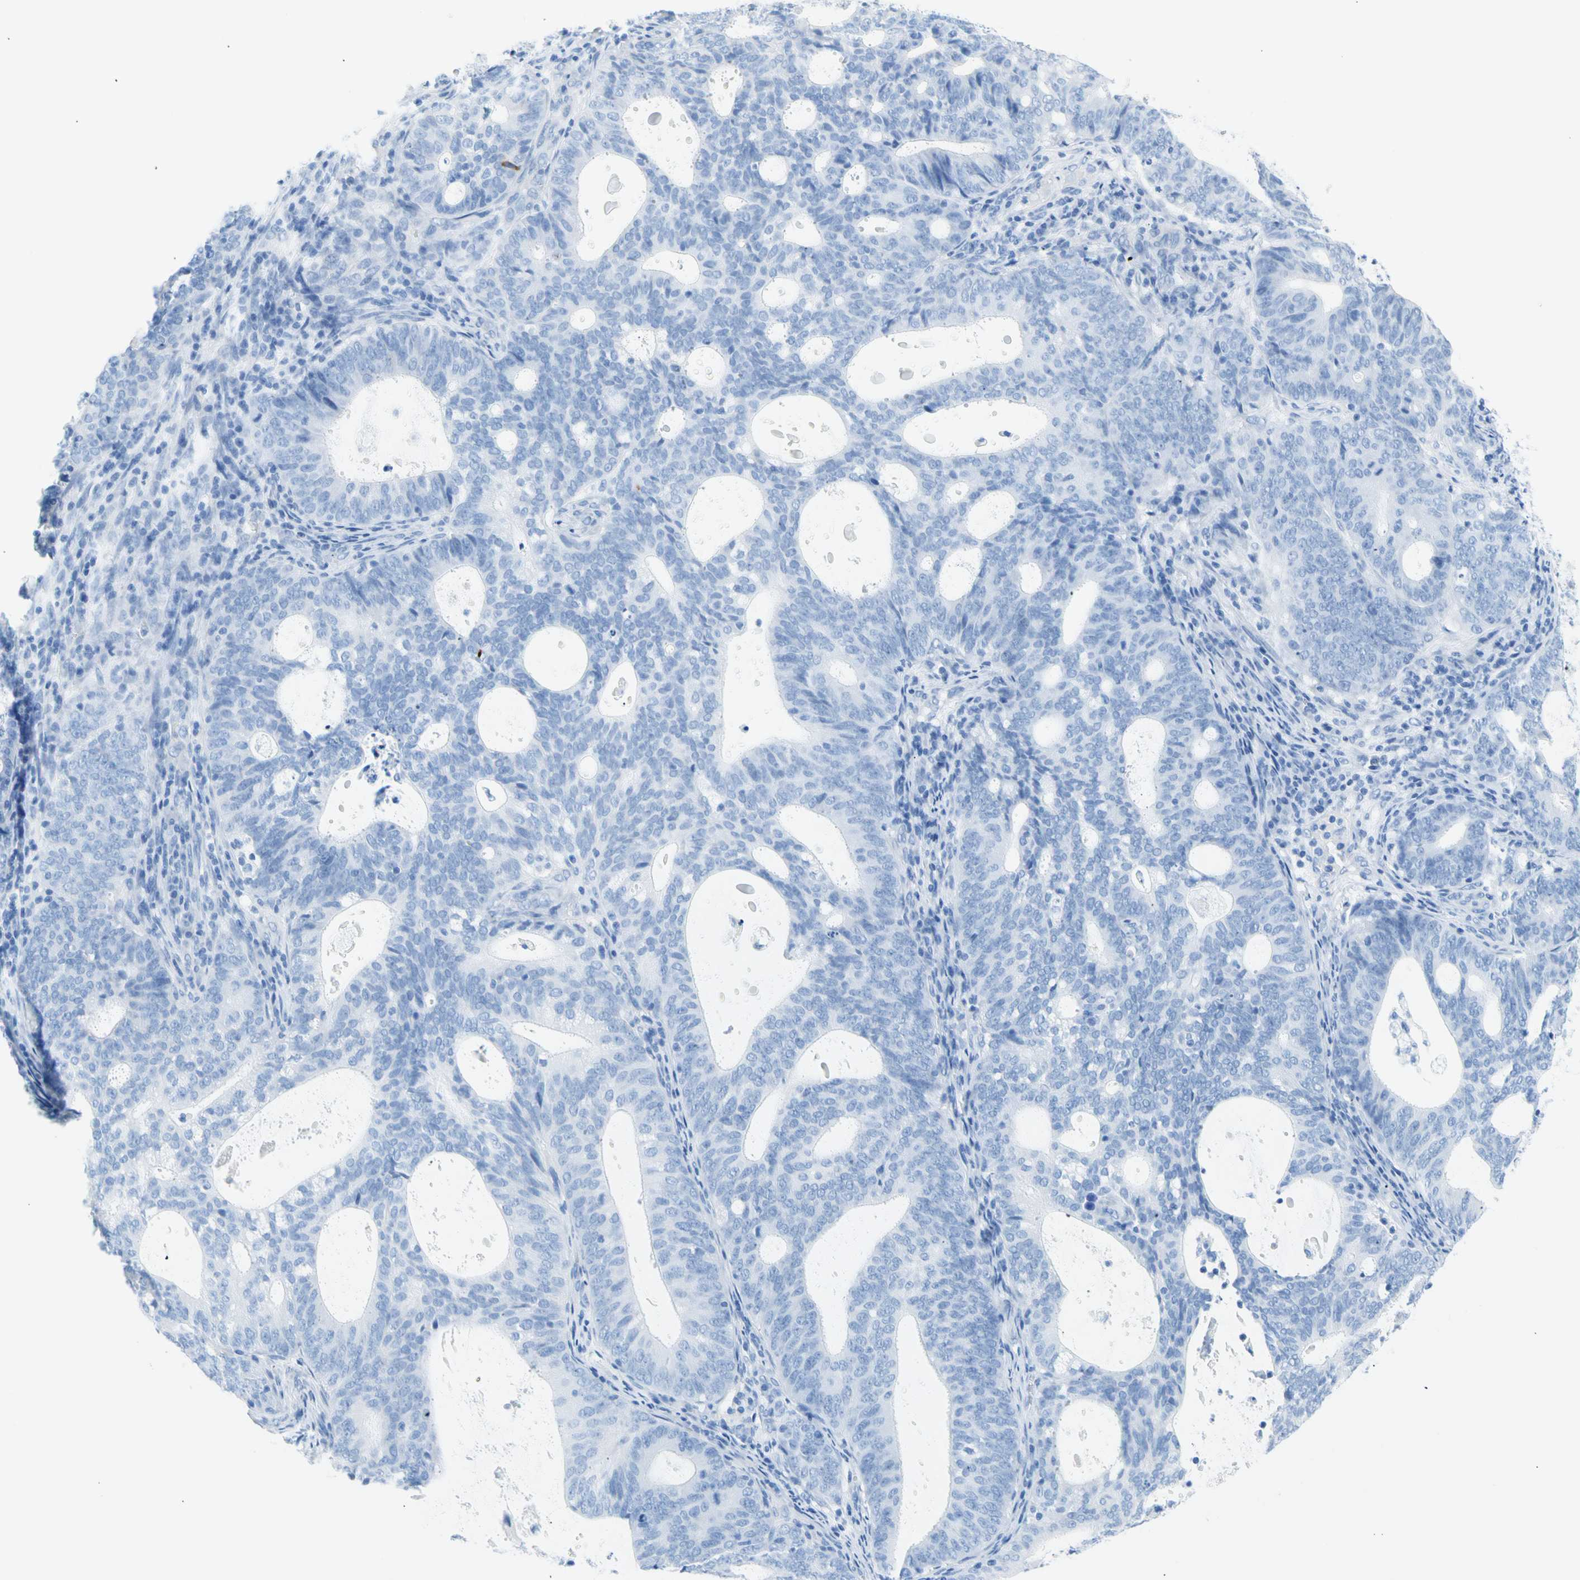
{"staining": {"intensity": "negative", "quantity": "none", "location": "none"}, "tissue": "endometrial cancer", "cell_type": "Tumor cells", "image_type": "cancer", "snomed": [{"axis": "morphology", "description": "Adenocarcinoma, NOS"}, {"axis": "topography", "description": "Uterus"}], "caption": "Adenocarcinoma (endometrial) stained for a protein using immunohistochemistry demonstrates no positivity tumor cells.", "gene": "CEL", "patient": {"sex": "female", "age": 83}}